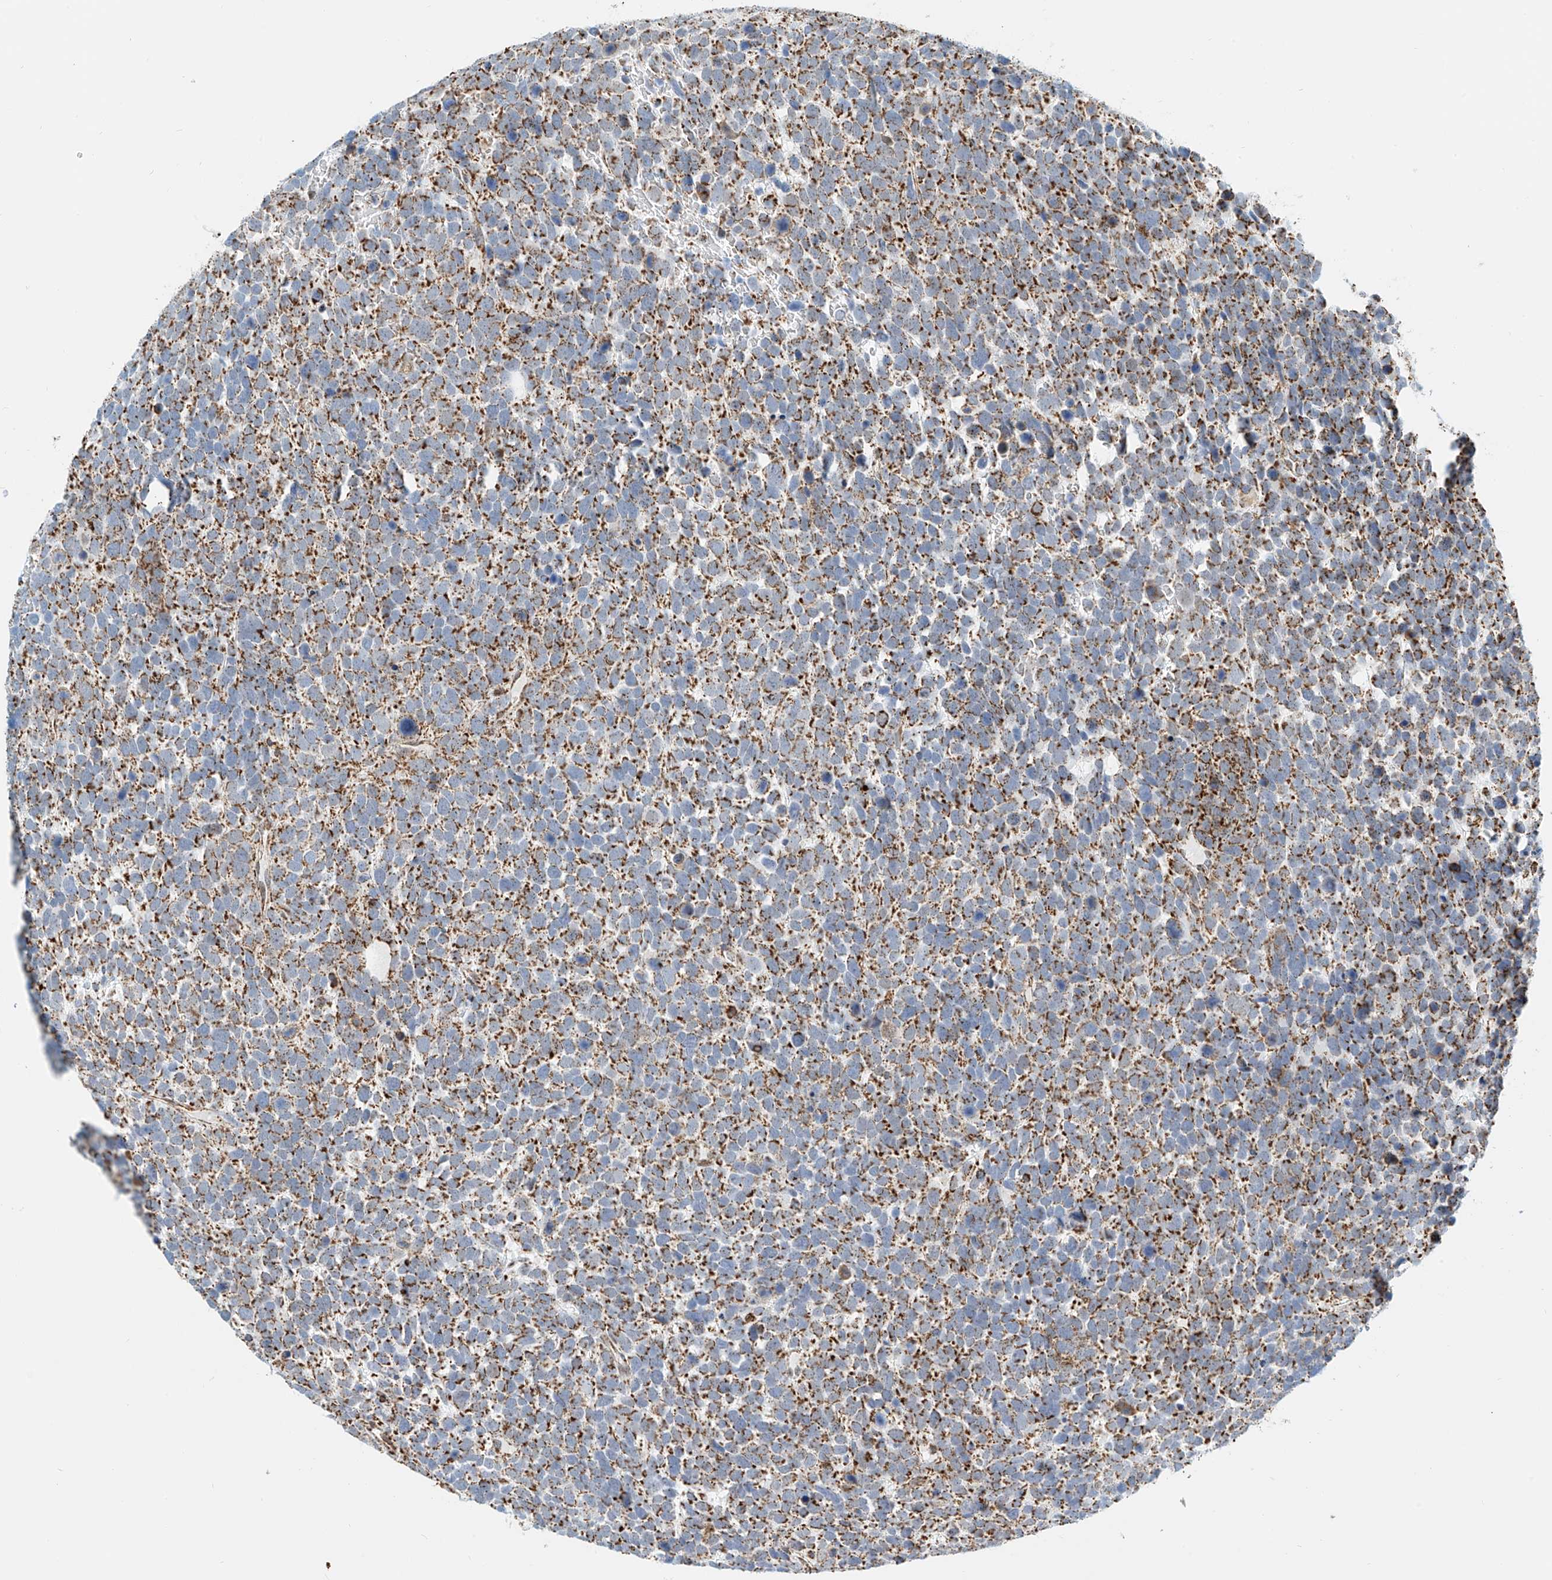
{"staining": {"intensity": "moderate", "quantity": ">75%", "location": "cytoplasmic/membranous"}, "tissue": "urothelial cancer", "cell_type": "Tumor cells", "image_type": "cancer", "snomed": [{"axis": "morphology", "description": "Urothelial carcinoma, High grade"}, {"axis": "topography", "description": "Urinary bladder"}], "caption": "Immunohistochemical staining of urothelial cancer reveals medium levels of moderate cytoplasmic/membranous protein staining in about >75% of tumor cells. The staining was performed using DAB (3,3'-diaminobenzidine), with brown indicating positive protein expression. Nuclei are stained blue with hematoxylin.", "gene": "PPA2", "patient": {"sex": "female", "age": 82}}